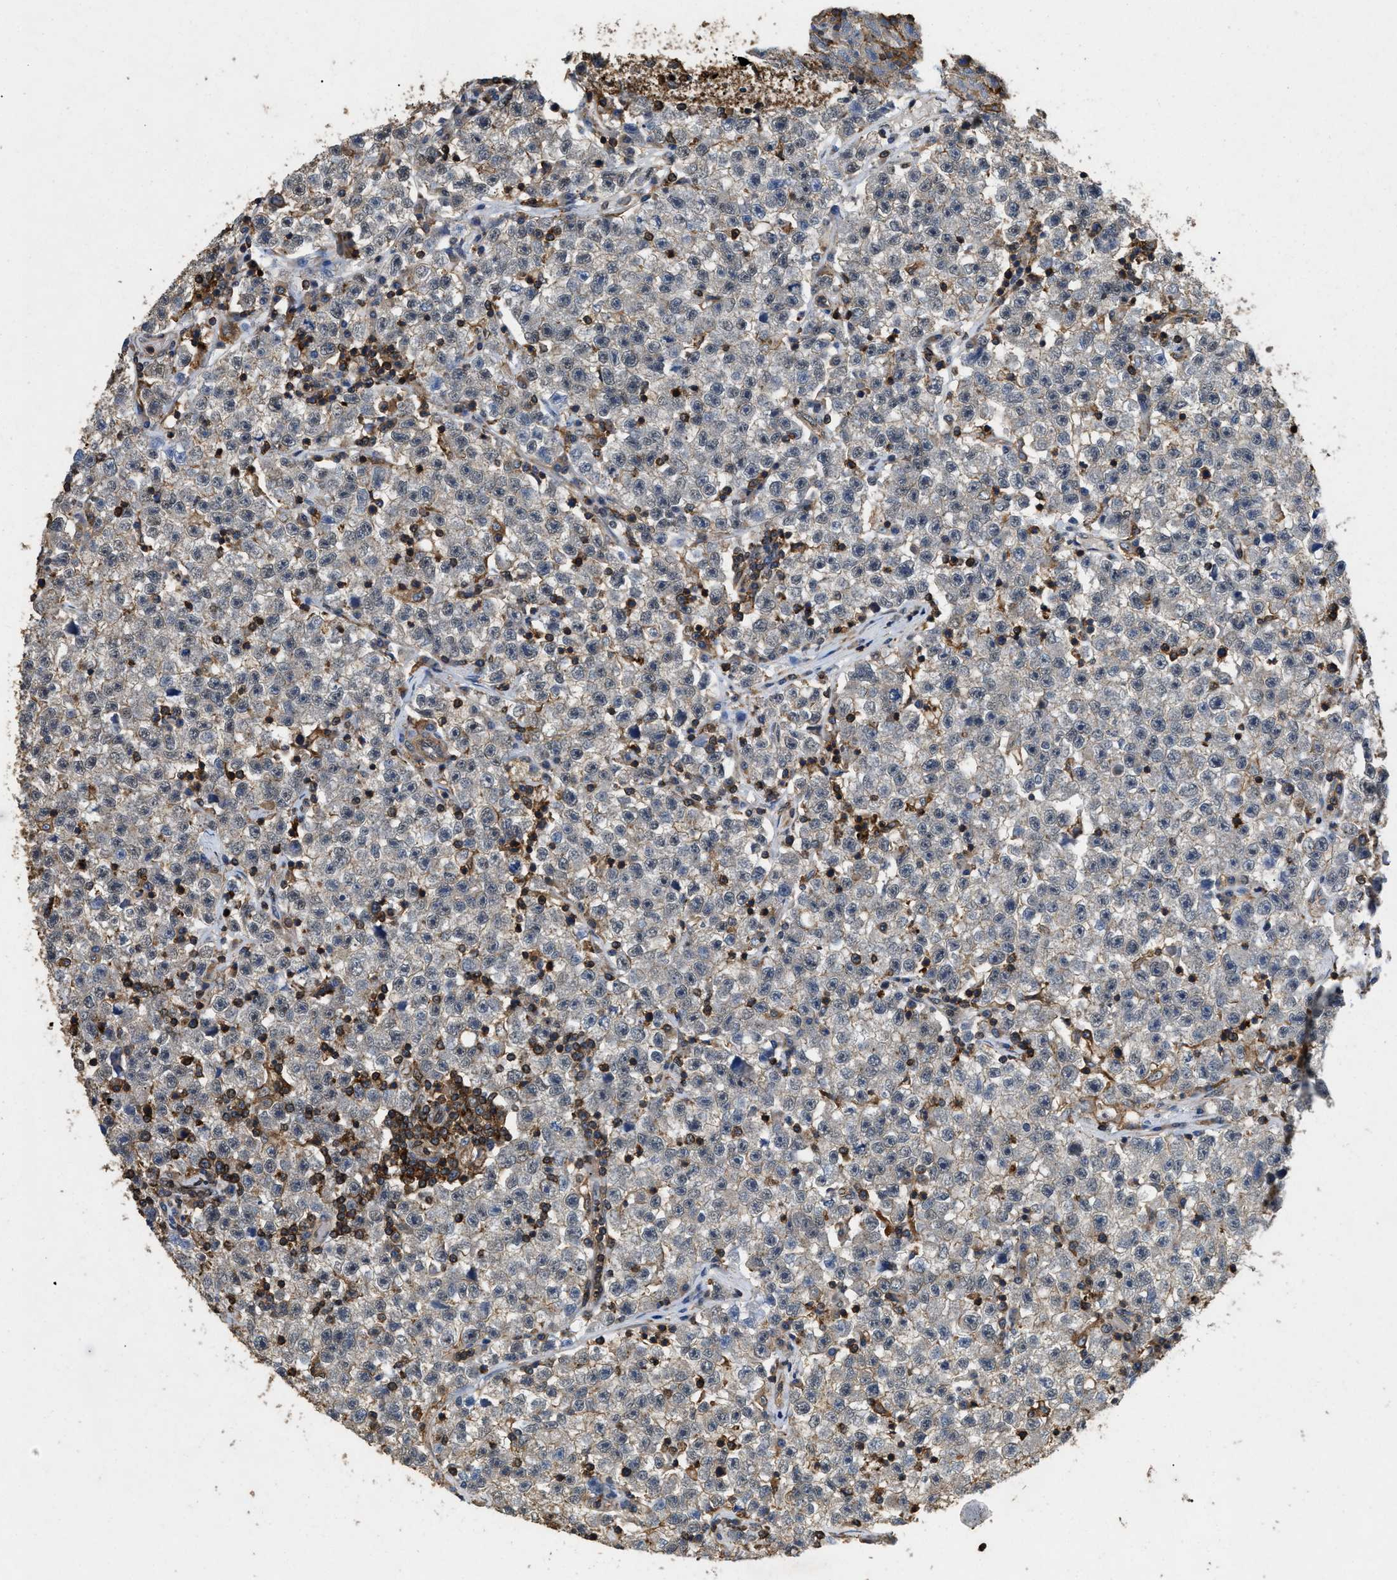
{"staining": {"intensity": "weak", "quantity": "<25%", "location": "cytoplasmic/membranous"}, "tissue": "testis cancer", "cell_type": "Tumor cells", "image_type": "cancer", "snomed": [{"axis": "morphology", "description": "Seminoma, NOS"}, {"axis": "topography", "description": "Testis"}], "caption": "Immunohistochemistry image of human testis cancer stained for a protein (brown), which exhibits no positivity in tumor cells.", "gene": "LINGO2", "patient": {"sex": "male", "age": 22}}